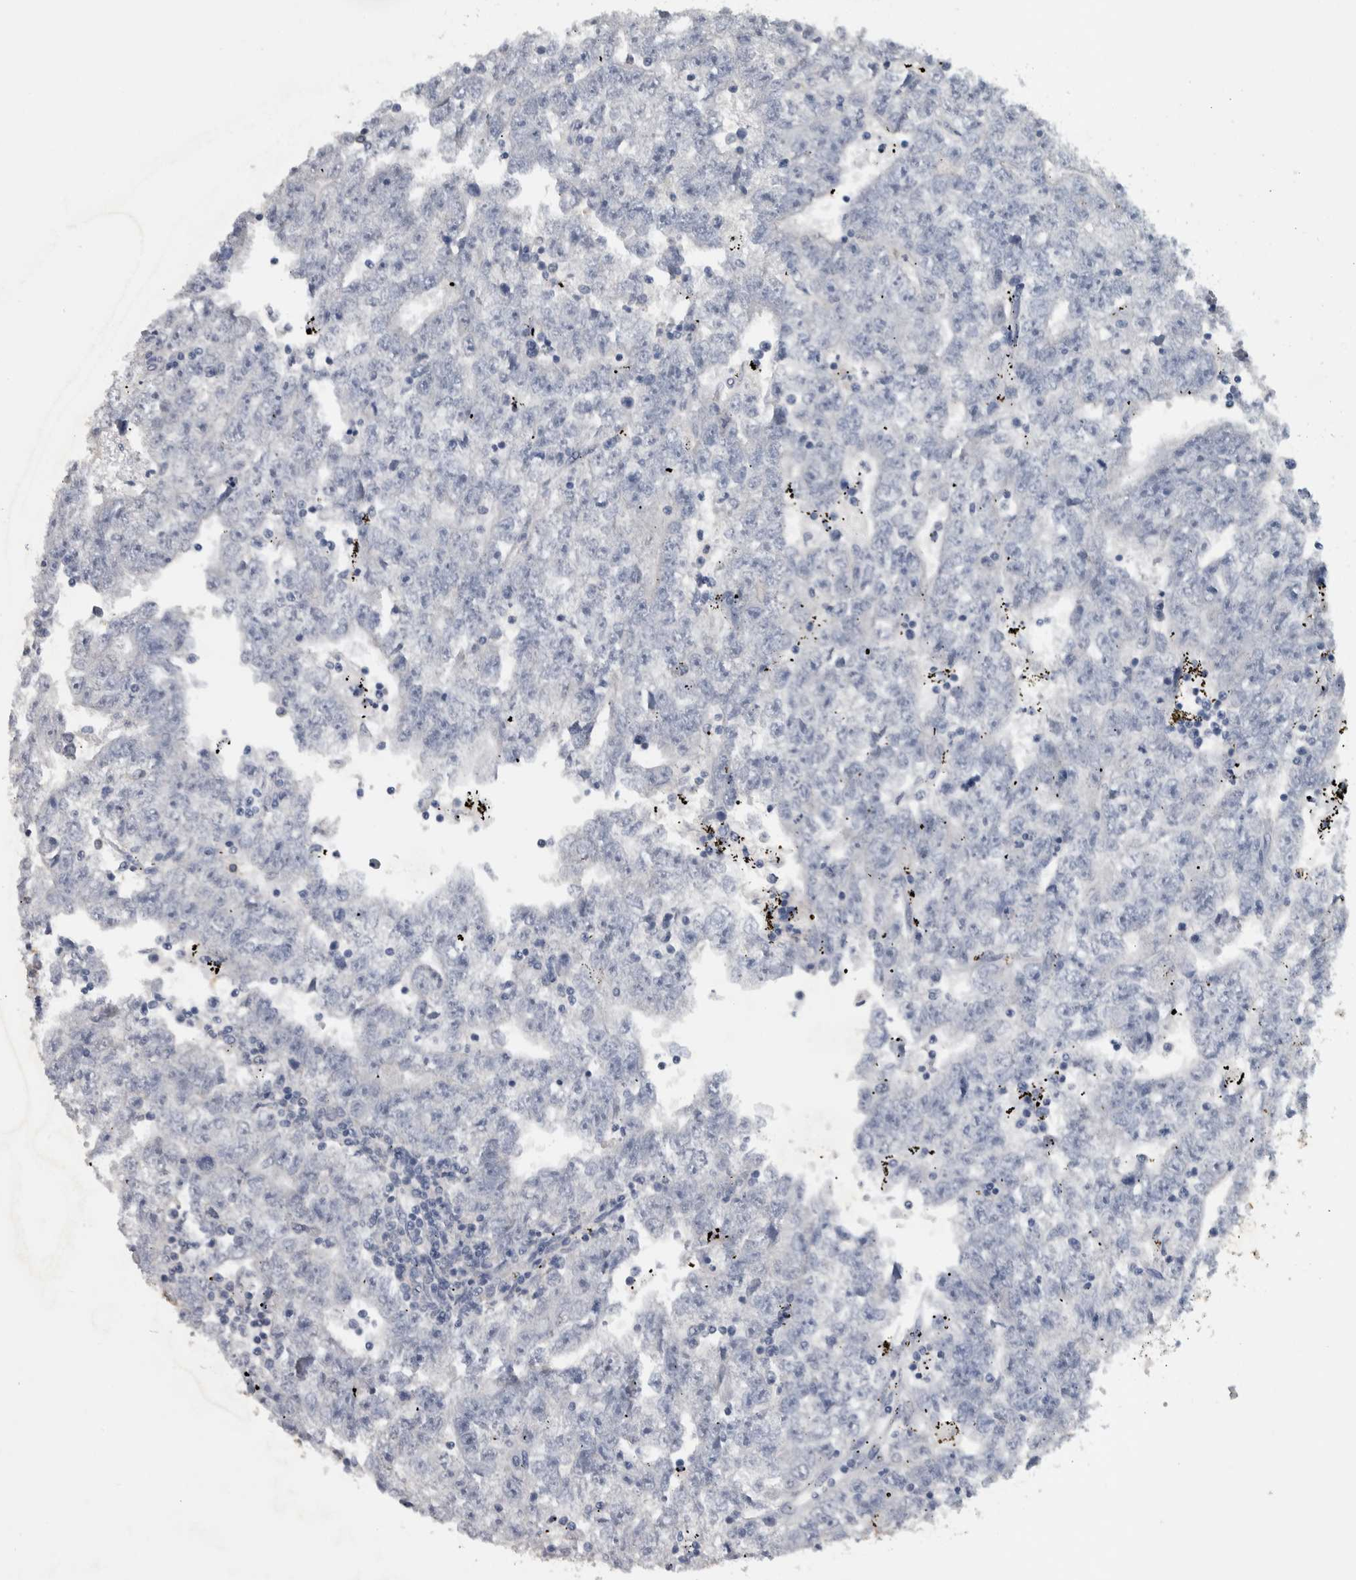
{"staining": {"intensity": "negative", "quantity": "none", "location": "none"}, "tissue": "testis cancer", "cell_type": "Tumor cells", "image_type": "cancer", "snomed": [{"axis": "morphology", "description": "Carcinoma, Embryonal, NOS"}, {"axis": "topography", "description": "Testis"}], "caption": "This is an immunohistochemistry (IHC) image of testis cancer (embryonal carcinoma). There is no expression in tumor cells.", "gene": "NT5C2", "patient": {"sex": "male", "age": 25}}